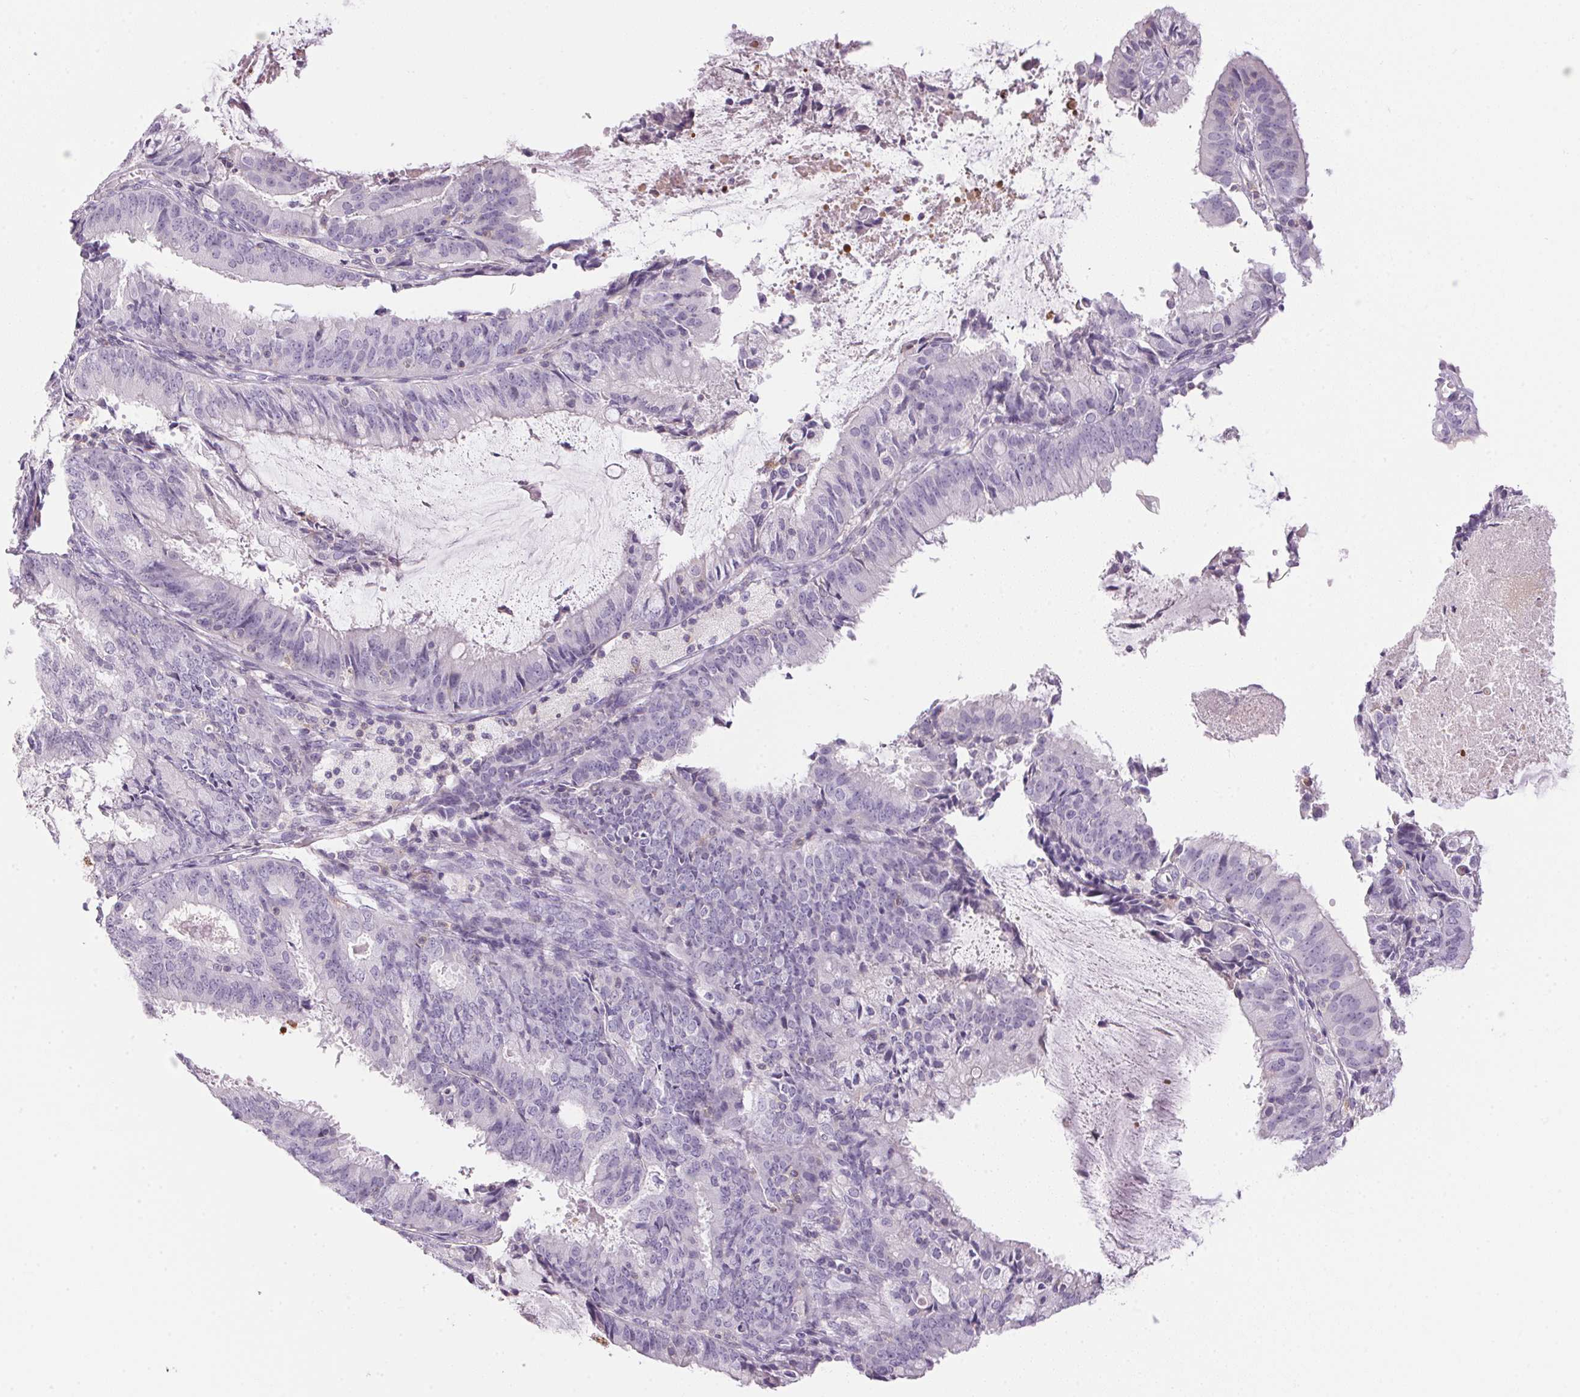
{"staining": {"intensity": "negative", "quantity": "none", "location": "none"}, "tissue": "endometrial cancer", "cell_type": "Tumor cells", "image_type": "cancer", "snomed": [{"axis": "morphology", "description": "Adenocarcinoma, NOS"}, {"axis": "topography", "description": "Endometrium"}], "caption": "The micrograph demonstrates no significant staining in tumor cells of endometrial adenocarcinoma. (DAB (3,3'-diaminobenzidine) immunohistochemistry with hematoxylin counter stain).", "gene": "ECPAS", "patient": {"sex": "female", "age": 57}}